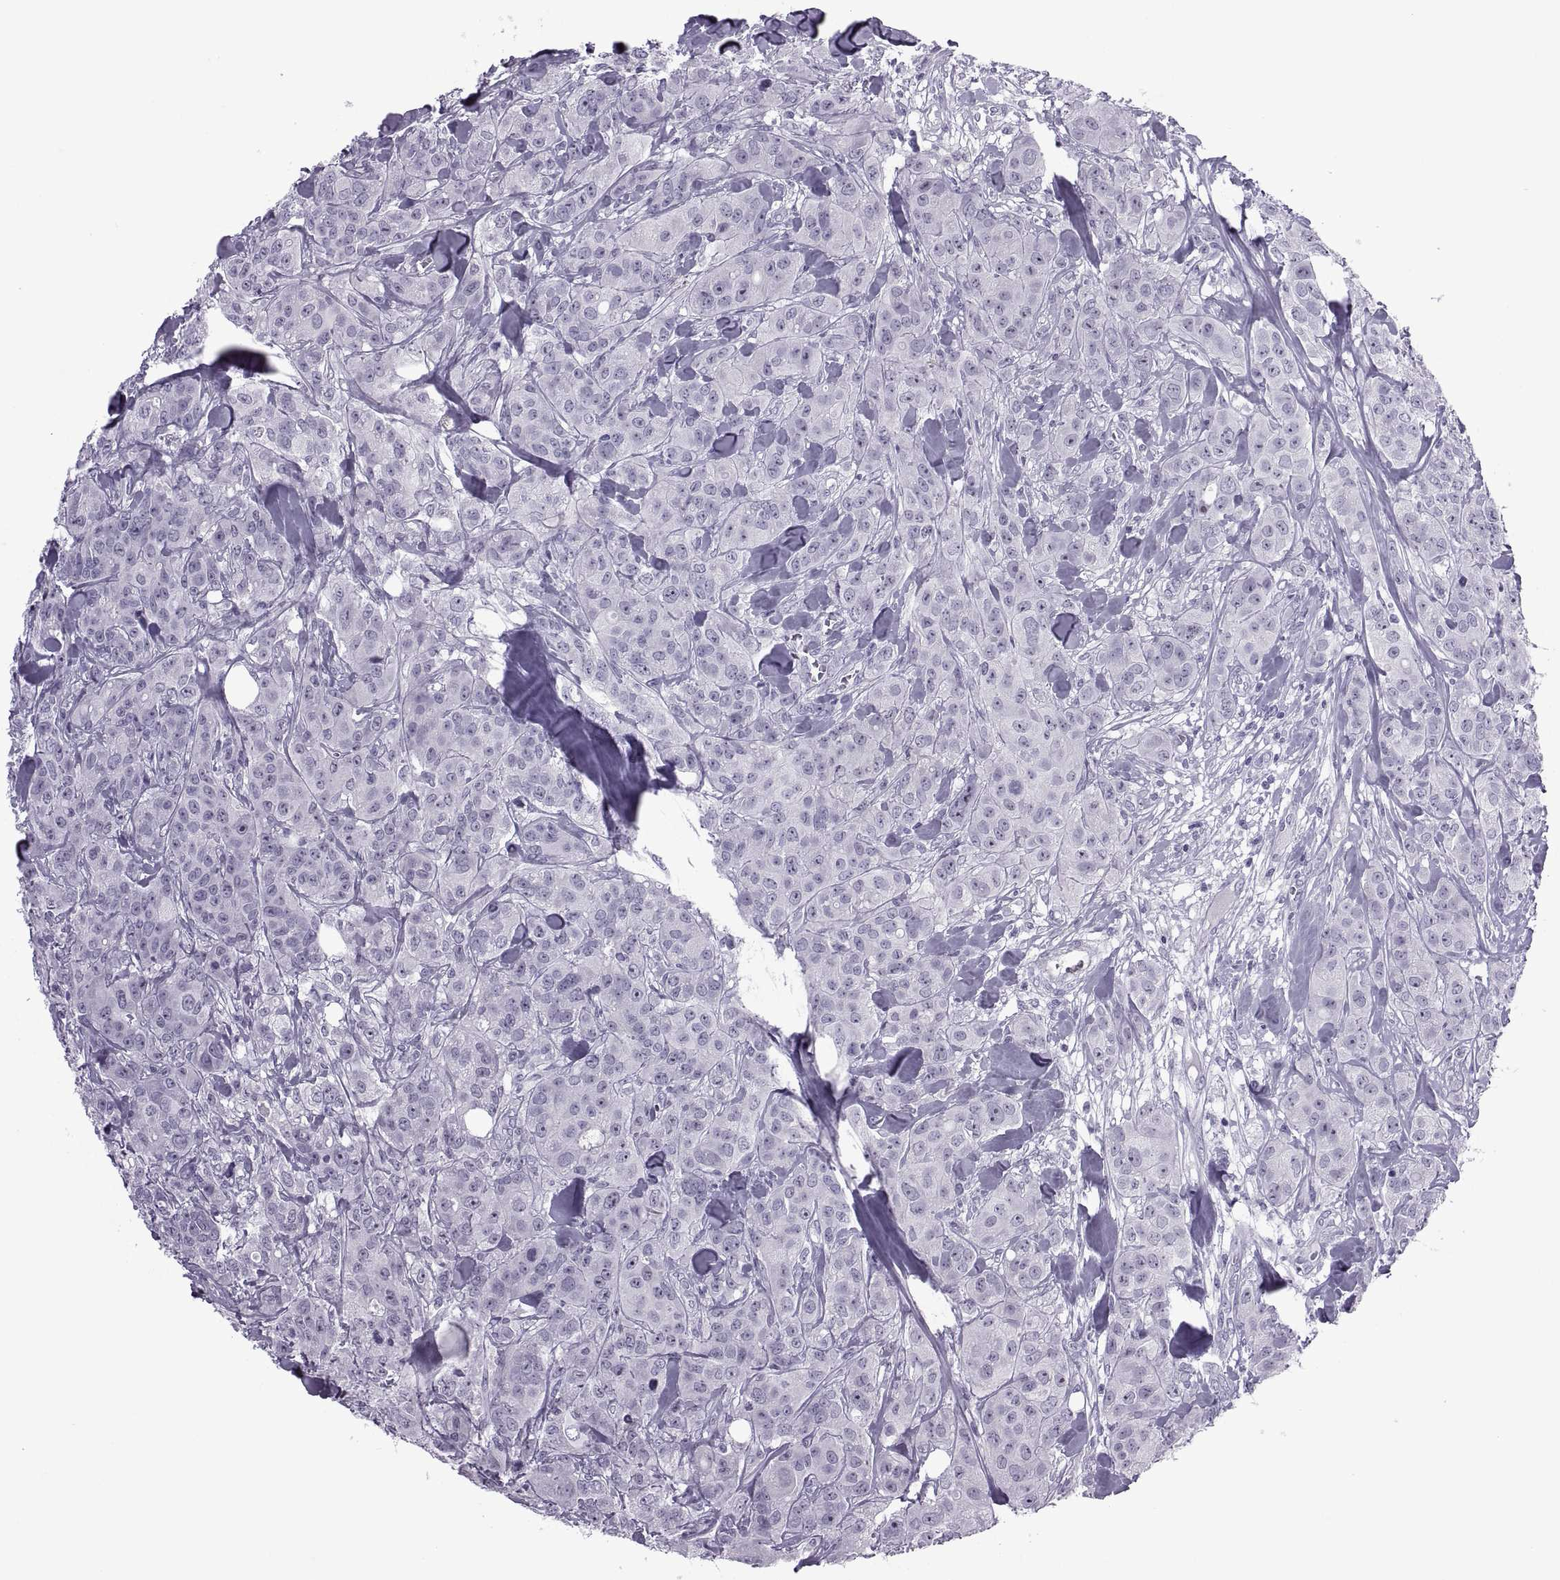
{"staining": {"intensity": "negative", "quantity": "none", "location": "none"}, "tissue": "breast cancer", "cell_type": "Tumor cells", "image_type": "cancer", "snomed": [{"axis": "morphology", "description": "Duct carcinoma"}, {"axis": "topography", "description": "Breast"}], "caption": "Image shows no protein positivity in tumor cells of invasive ductal carcinoma (breast) tissue.", "gene": "FAM24A", "patient": {"sex": "female", "age": 43}}